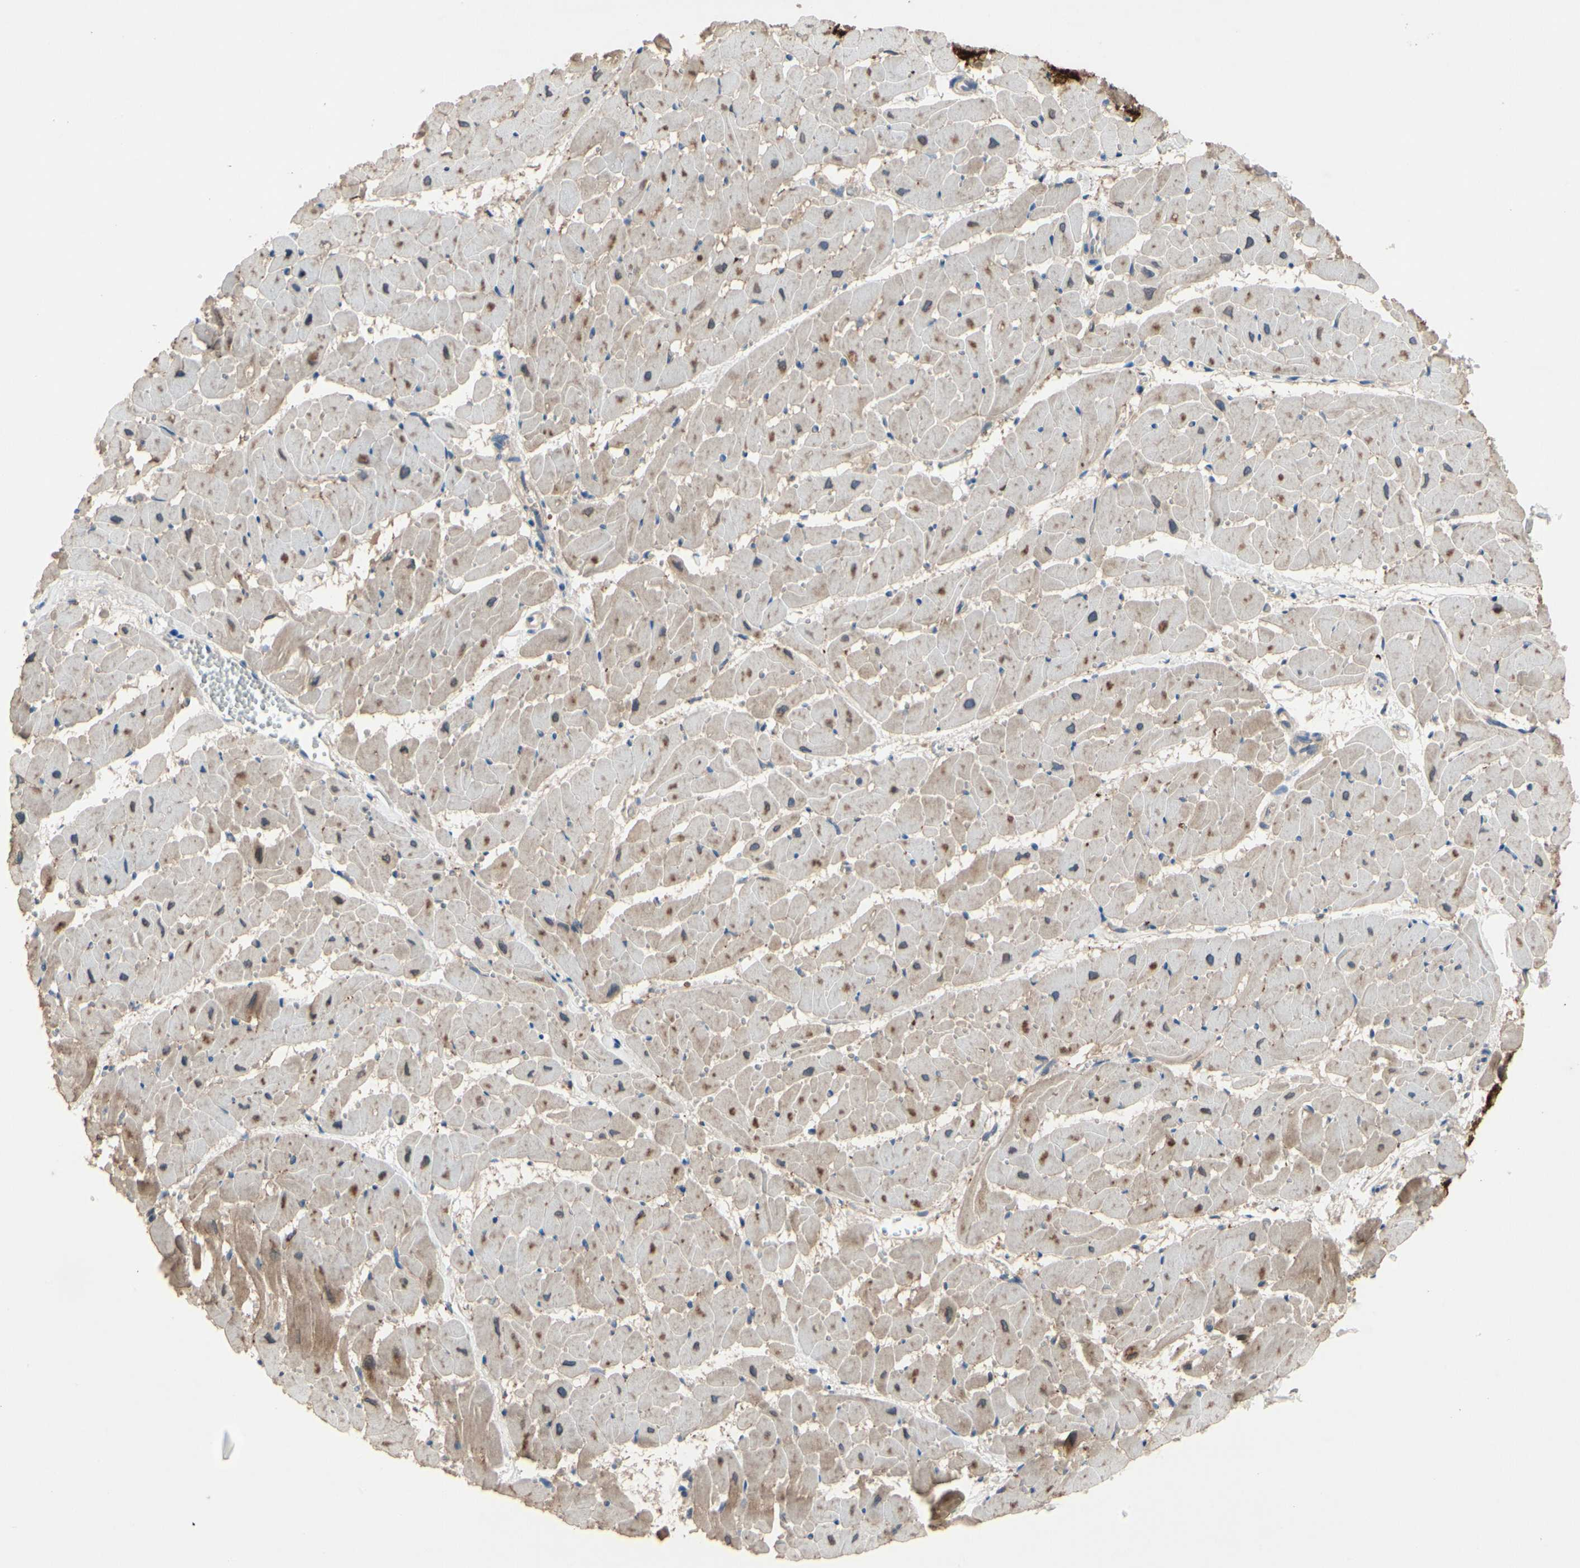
{"staining": {"intensity": "moderate", "quantity": "25%-75%", "location": "cytoplasmic/membranous"}, "tissue": "heart muscle", "cell_type": "Cardiomyocytes", "image_type": "normal", "snomed": [{"axis": "morphology", "description": "Normal tissue, NOS"}, {"axis": "topography", "description": "Heart"}], "caption": "Unremarkable heart muscle was stained to show a protein in brown. There is medium levels of moderate cytoplasmic/membranous positivity in approximately 25%-75% of cardiomyocytes. (DAB (3,3'-diaminobenzidine) IHC with brightfield microscopy, high magnification).", "gene": "ICAM5", "patient": {"sex": "female", "age": 19}}